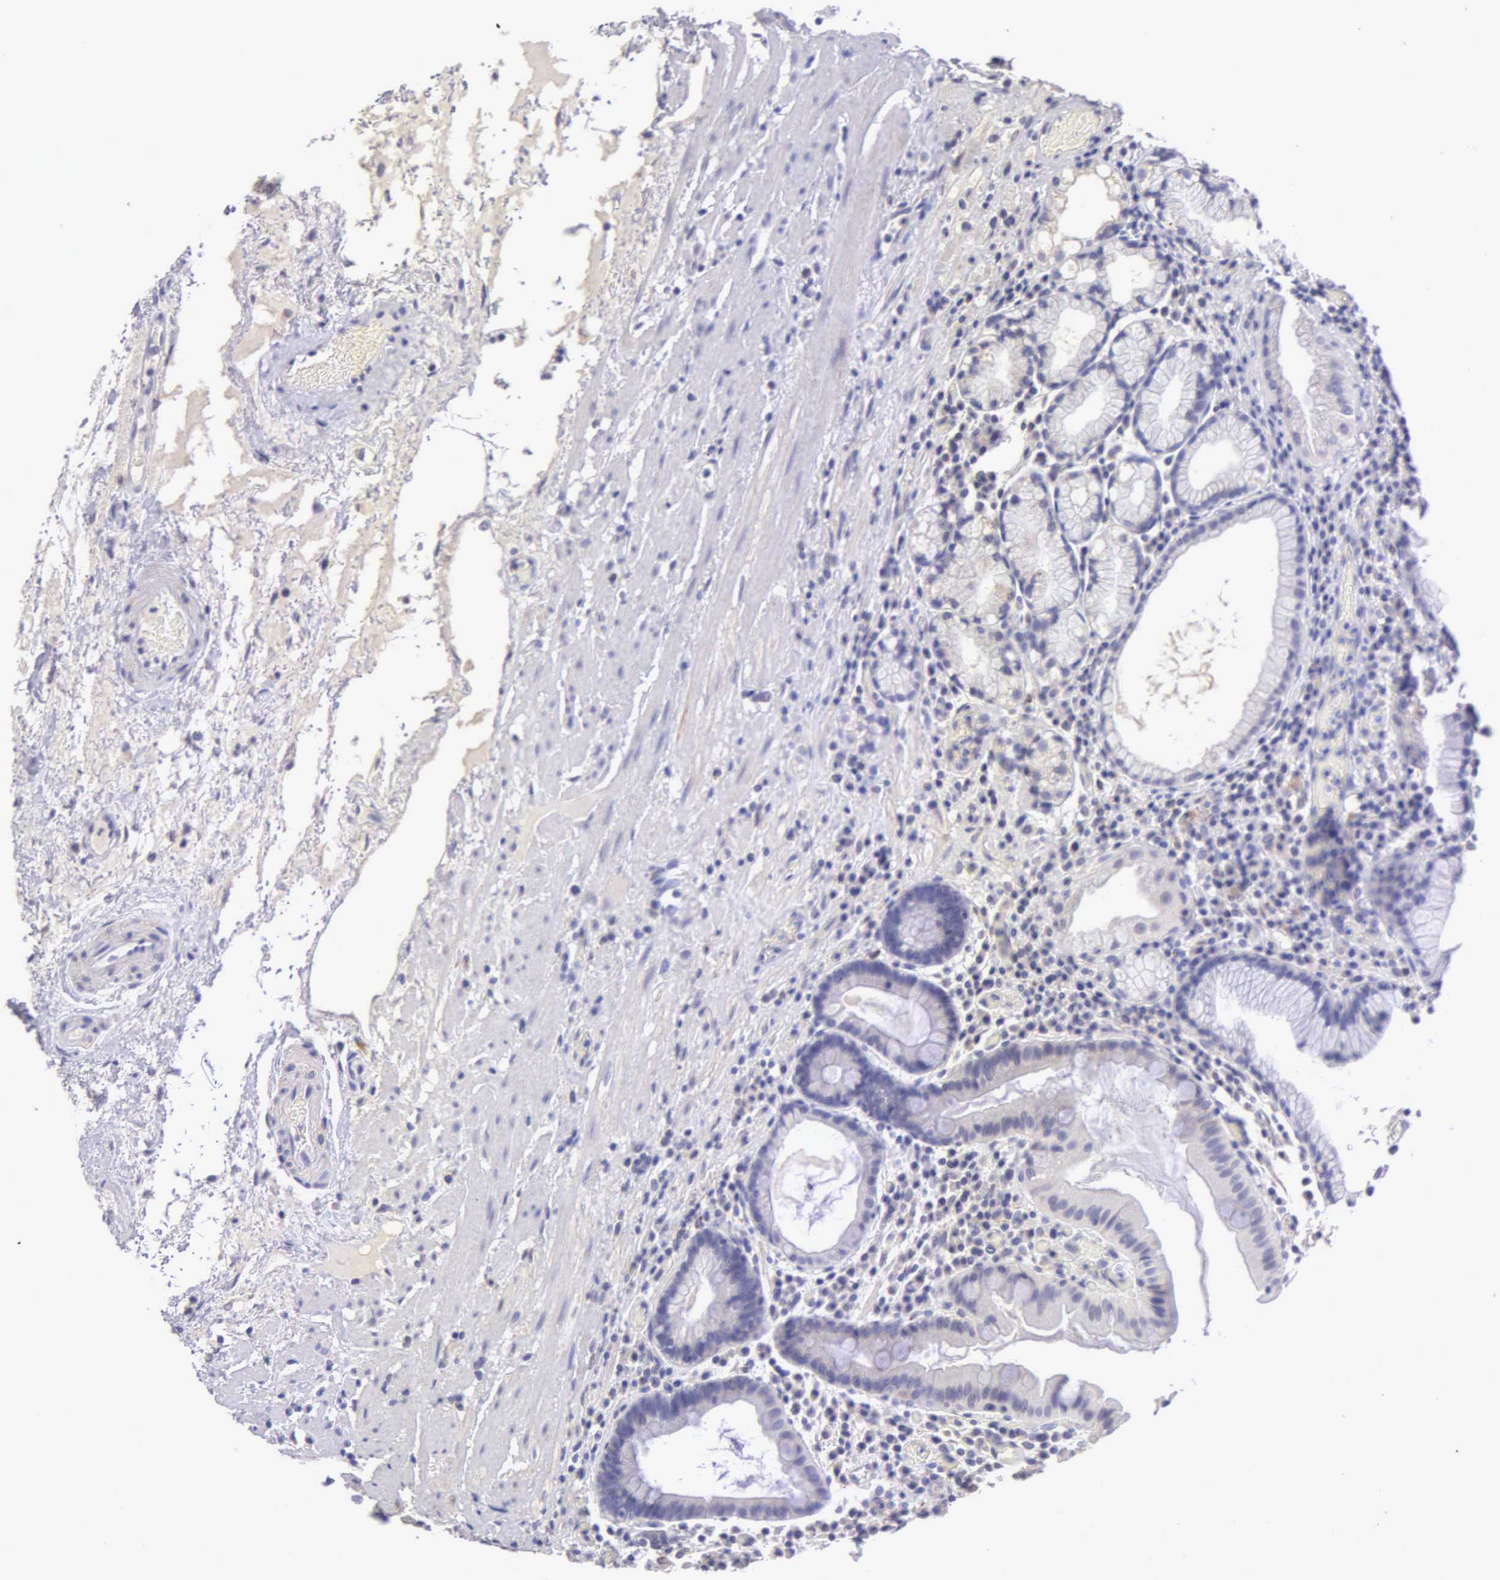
{"staining": {"intensity": "weak", "quantity": "<25%", "location": "cytoplasmic/membranous"}, "tissue": "stomach", "cell_type": "Glandular cells", "image_type": "normal", "snomed": [{"axis": "morphology", "description": "Normal tissue, NOS"}, {"axis": "topography", "description": "Stomach, lower"}, {"axis": "topography", "description": "Duodenum"}], "caption": "Immunohistochemistry histopathology image of benign stomach stained for a protein (brown), which reveals no positivity in glandular cells. (DAB (3,3'-diaminobenzidine) immunohistochemistry (IHC) visualized using brightfield microscopy, high magnification).", "gene": "ESR1", "patient": {"sex": "male", "age": 84}}